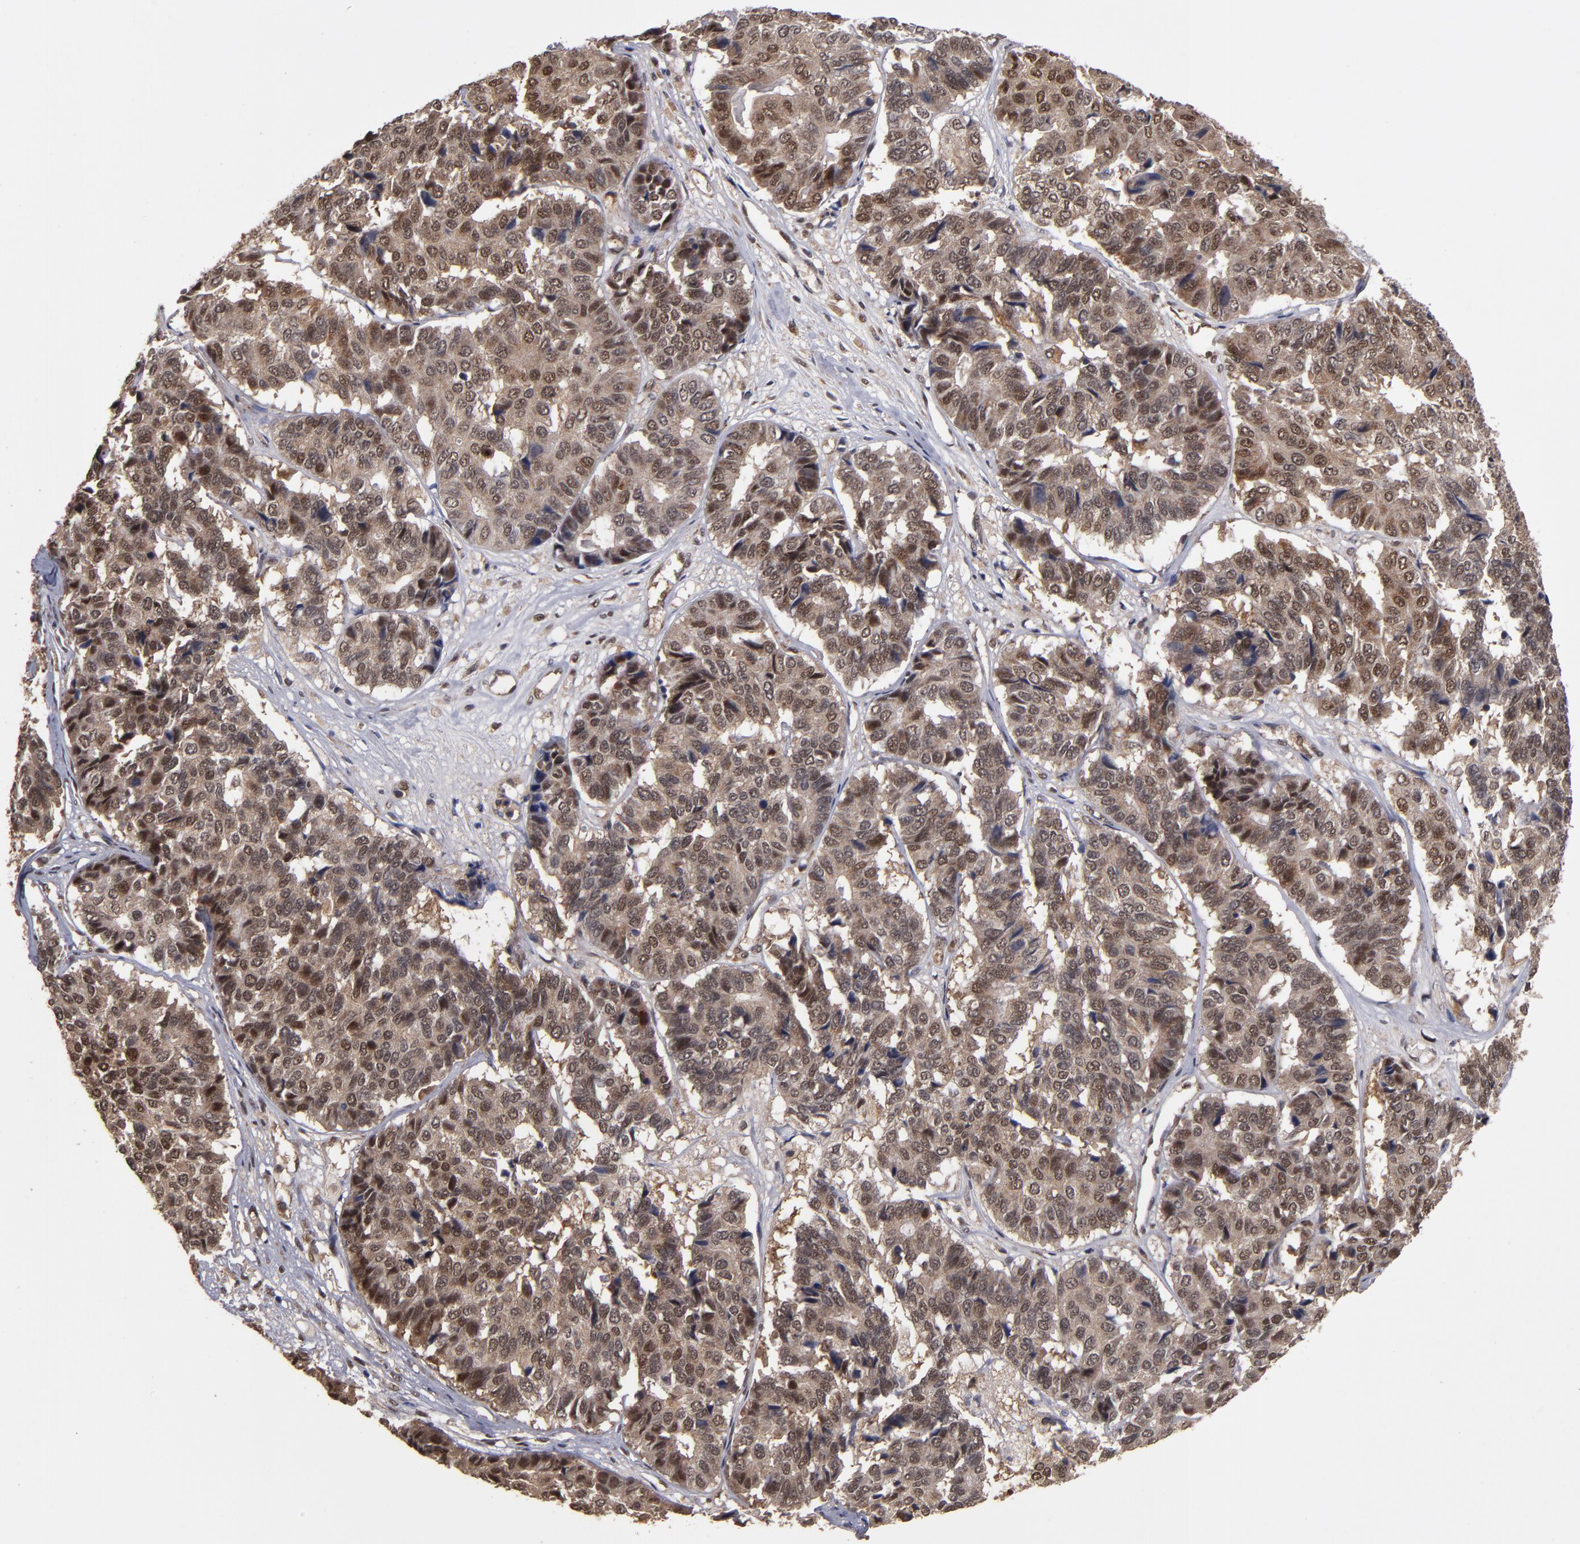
{"staining": {"intensity": "moderate", "quantity": ">75%", "location": "cytoplasmic/membranous"}, "tissue": "pancreatic cancer", "cell_type": "Tumor cells", "image_type": "cancer", "snomed": [{"axis": "morphology", "description": "Adenocarcinoma, NOS"}, {"axis": "topography", "description": "Pancreas"}], "caption": "Pancreatic cancer stained with DAB (3,3'-diaminobenzidine) immunohistochemistry (IHC) shows medium levels of moderate cytoplasmic/membranous staining in about >75% of tumor cells. The staining was performed using DAB (3,3'-diaminobenzidine), with brown indicating positive protein expression. Nuclei are stained blue with hematoxylin.", "gene": "CUL5", "patient": {"sex": "male", "age": 50}}